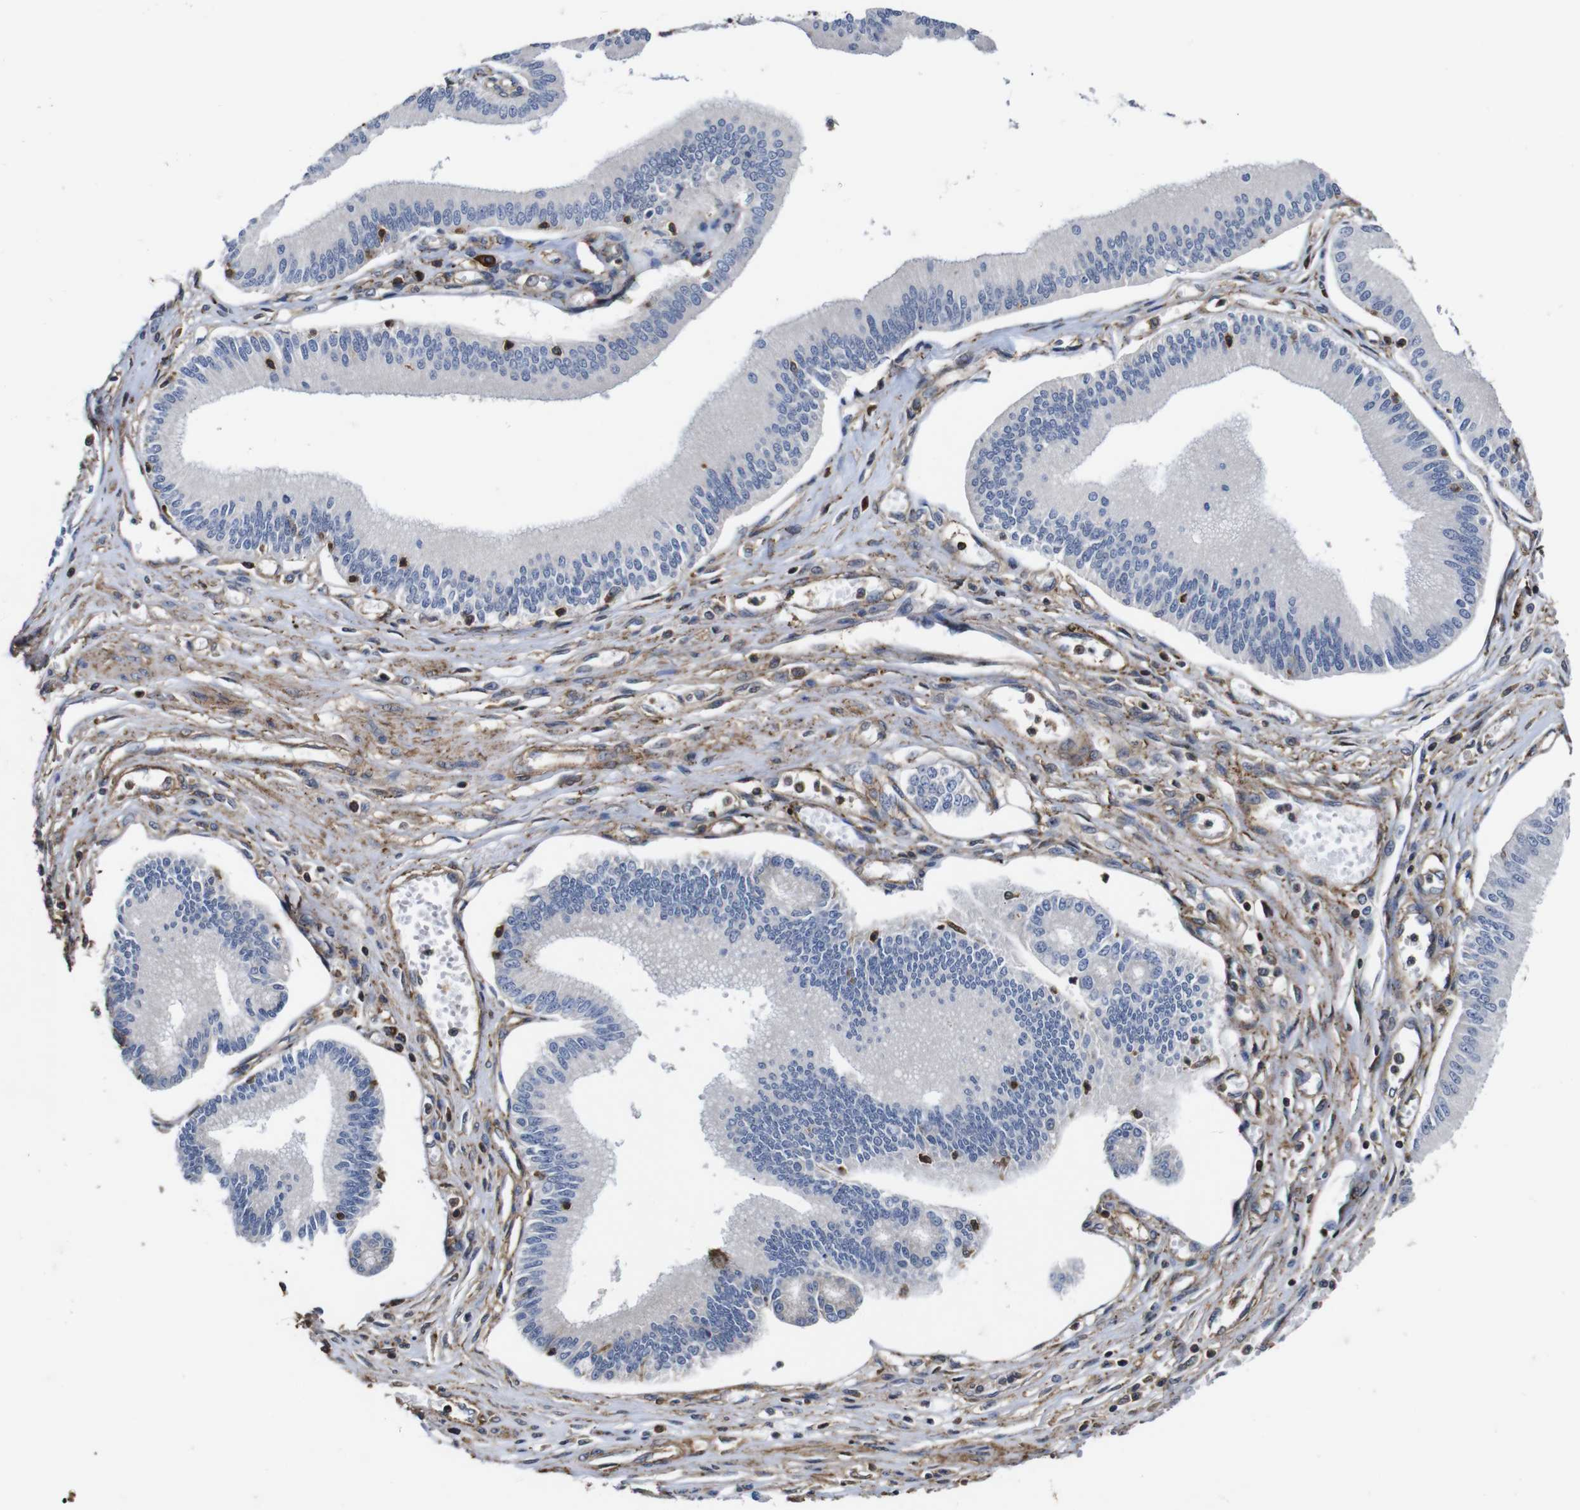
{"staining": {"intensity": "negative", "quantity": "none", "location": "none"}, "tissue": "pancreatic cancer", "cell_type": "Tumor cells", "image_type": "cancer", "snomed": [{"axis": "morphology", "description": "Adenocarcinoma, NOS"}, {"axis": "topography", "description": "Pancreas"}], "caption": "Protein analysis of pancreatic adenocarcinoma displays no significant expression in tumor cells. (Brightfield microscopy of DAB (3,3'-diaminobenzidine) IHC at high magnification).", "gene": "PI4KA", "patient": {"sex": "male", "age": 56}}